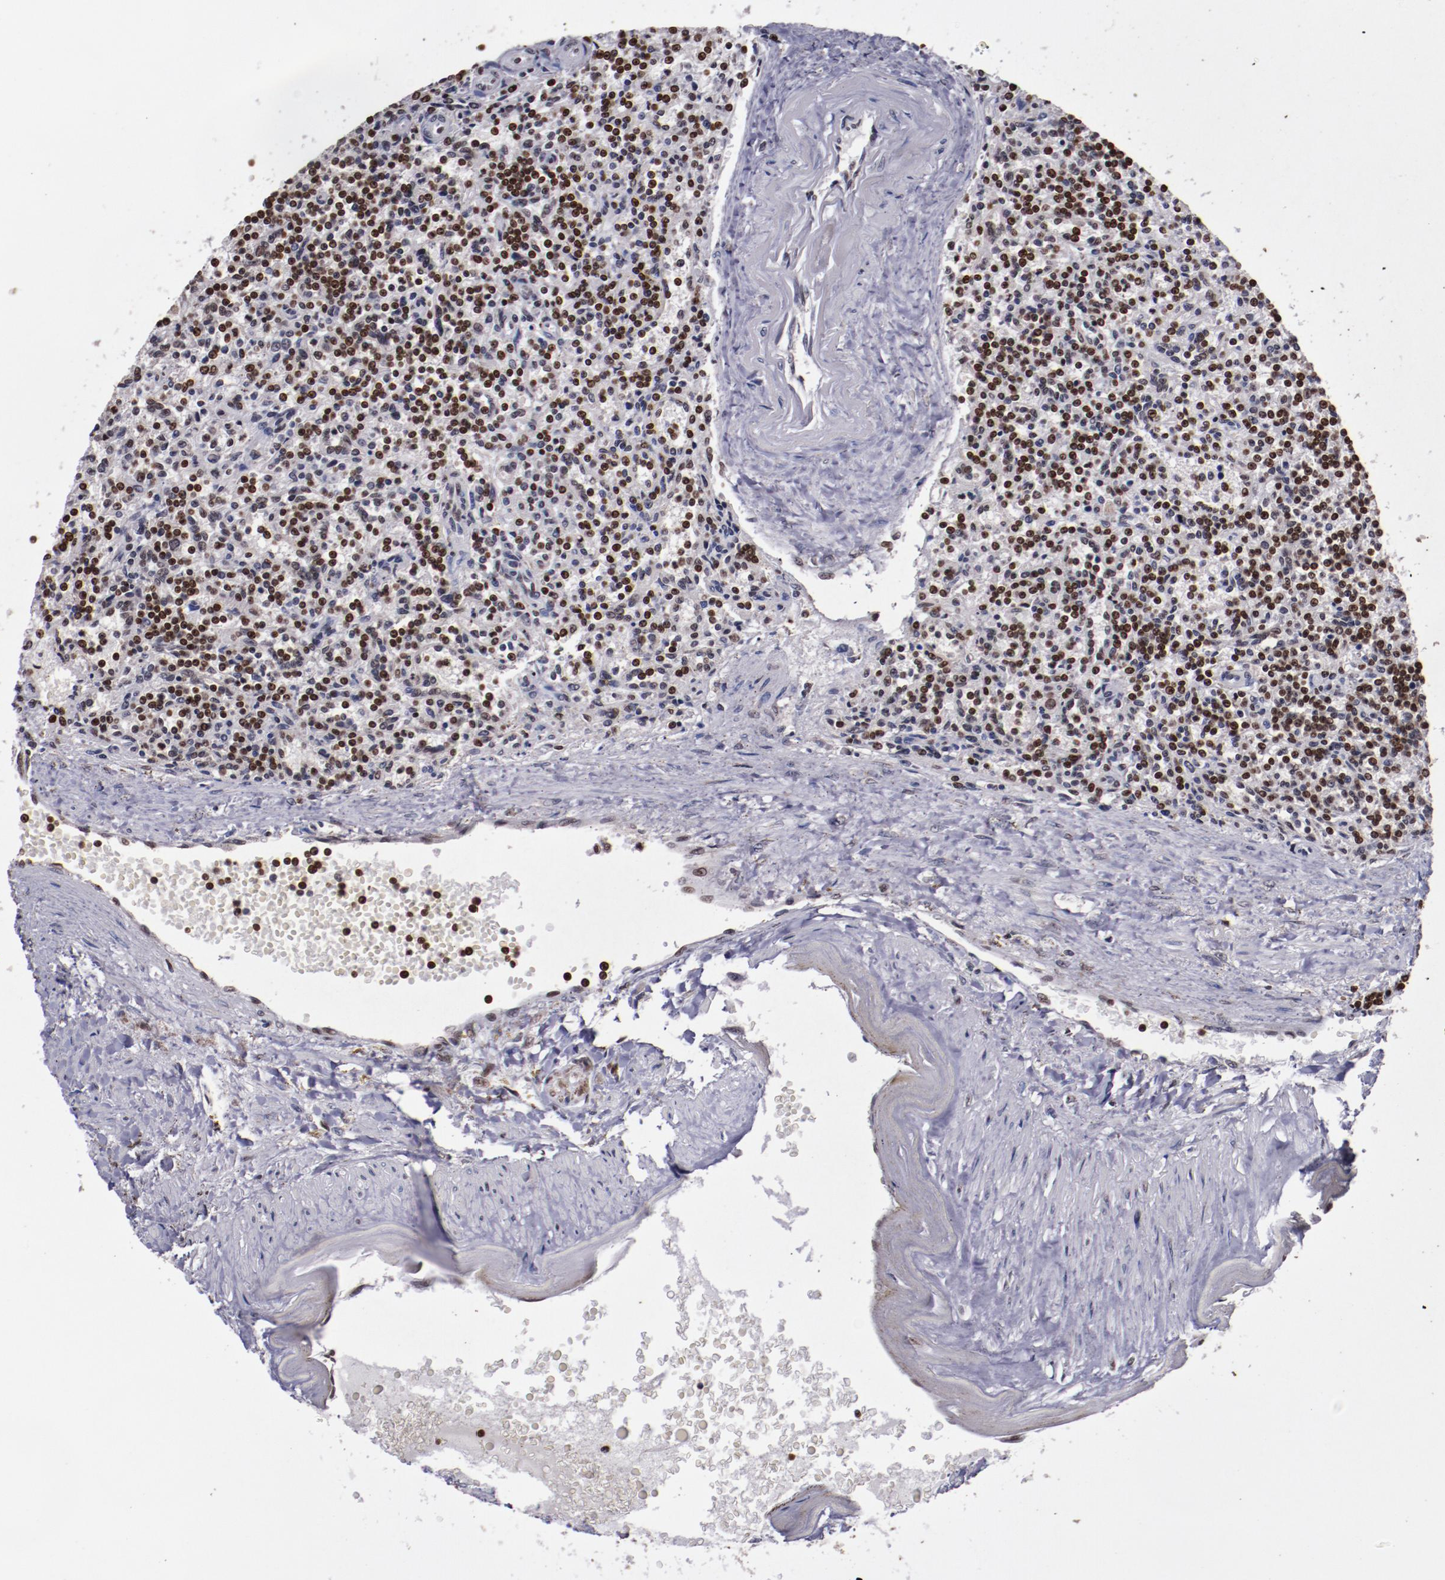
{"staining": {"intensity": "moderate", "quantity": "25%-75%", "location": "nuclear"}, "tissue": "lymphoma", "cell_type": "Tumor cells", "image_type": "cancer", "snomed": [{"axis": "morphology", "description": "Malignant lymphoma, non-Hodgkin's type, Low grade"}, {"axis": "topography", "description": "Spleen"}], "caption": "Moderate nuclear expression is appreciated in approximately 25%-75% of tumor cells in lymphoma.", "gene": "APEX1", "patient": {"sex": "male", "age": 73}}